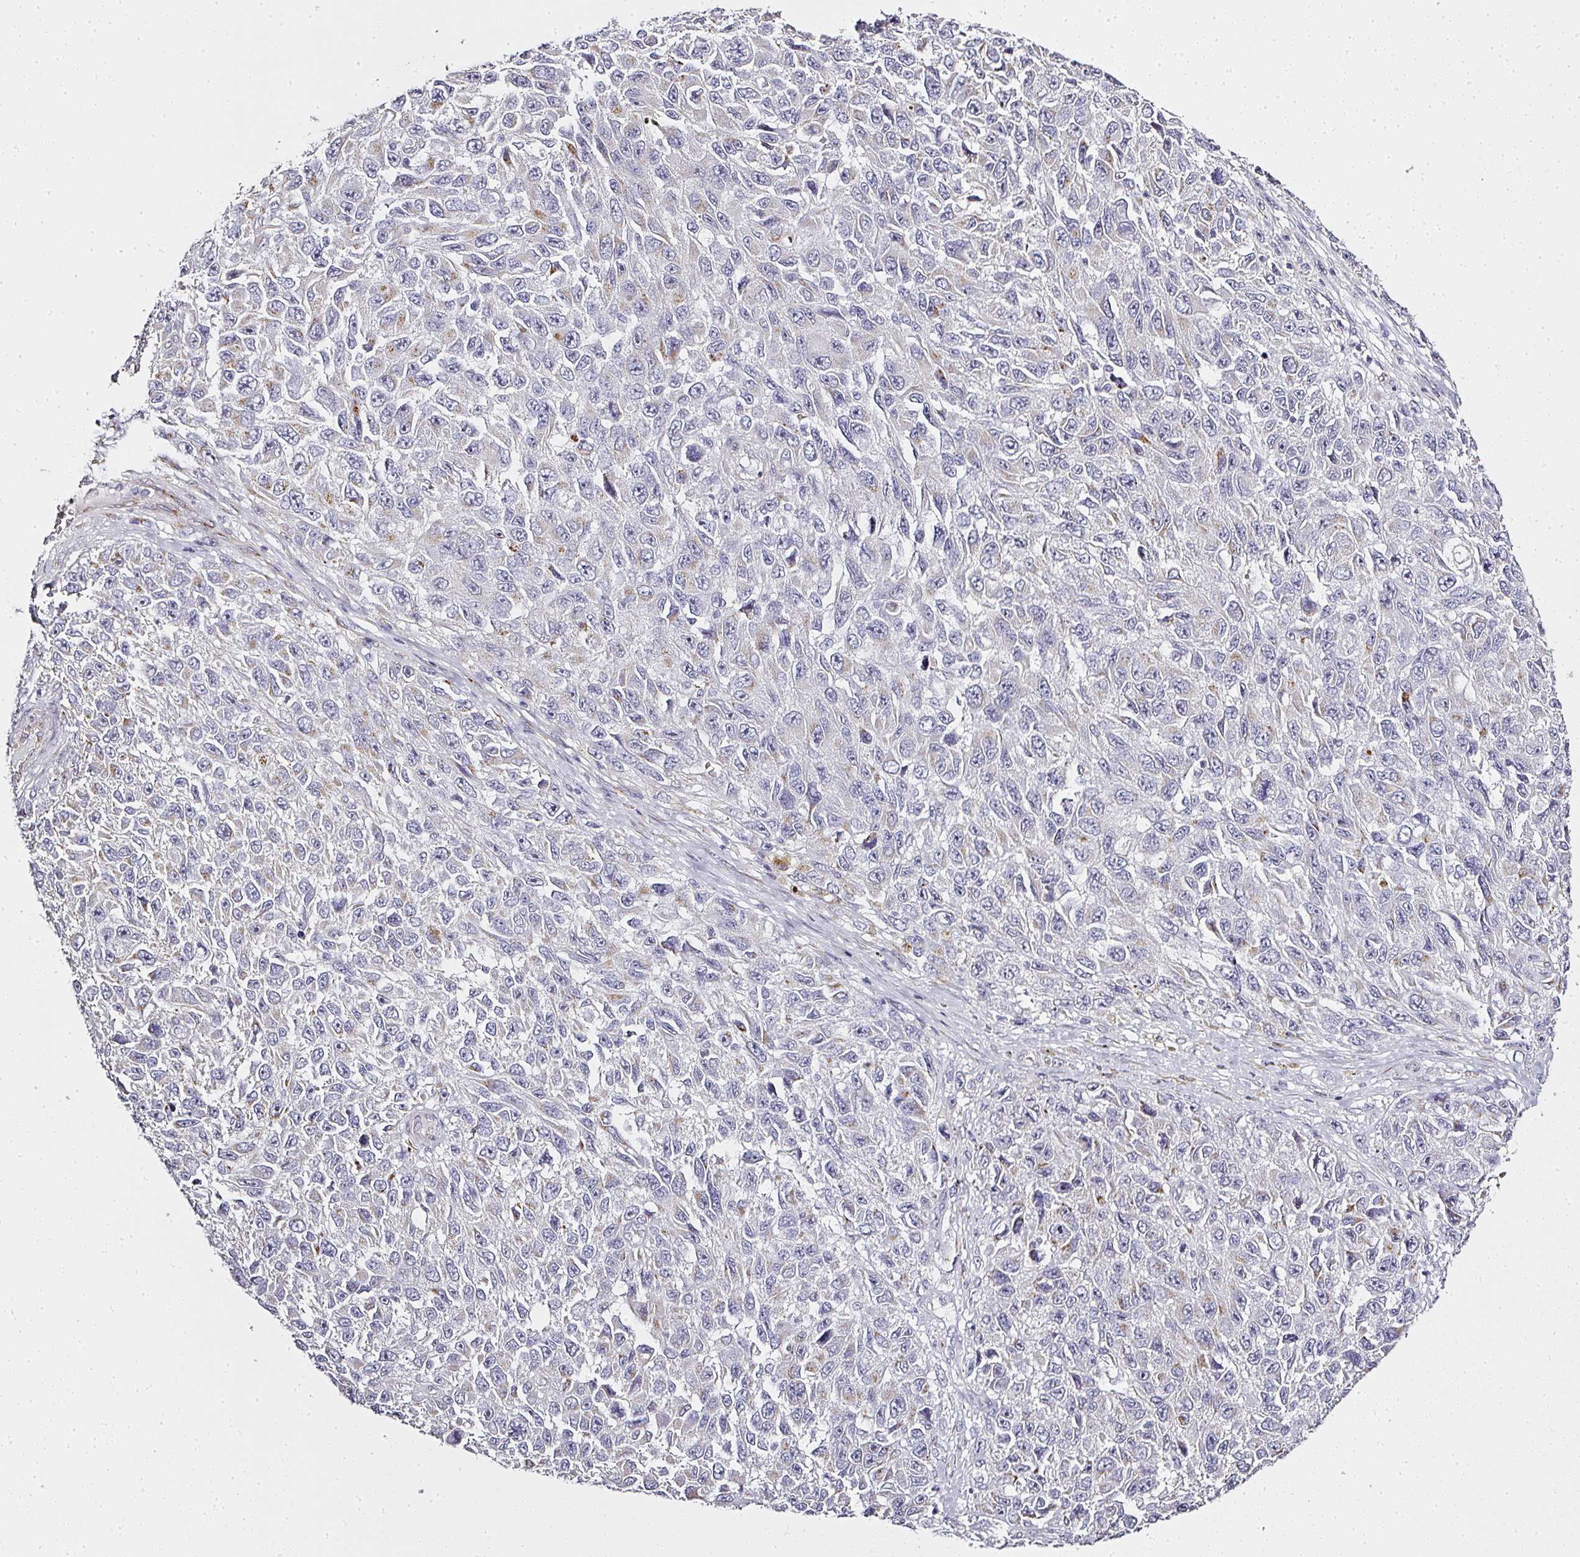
{"staining": {"intensity": "weak", "quantity": "<25%", "location": "cytoplasmic/membranous"}, "tissue": "melanoma", "cell_type": "Tumor cells", "image_type": "cancer", "snomed": [{"axis": "morphology", "description": "Normal tissue, NOS"}, {"axis": "morphology", "description": "Malignant melanoma, NOS"}, {"axis": "topography", "description": "Skin"}], "caption": "Tumor cells are negative for brown protein staining in malignant melanoma. Nuclei are stained in blue.", "gene": "ATP8B2", "patient": {"sex": "female", "age": 96}}